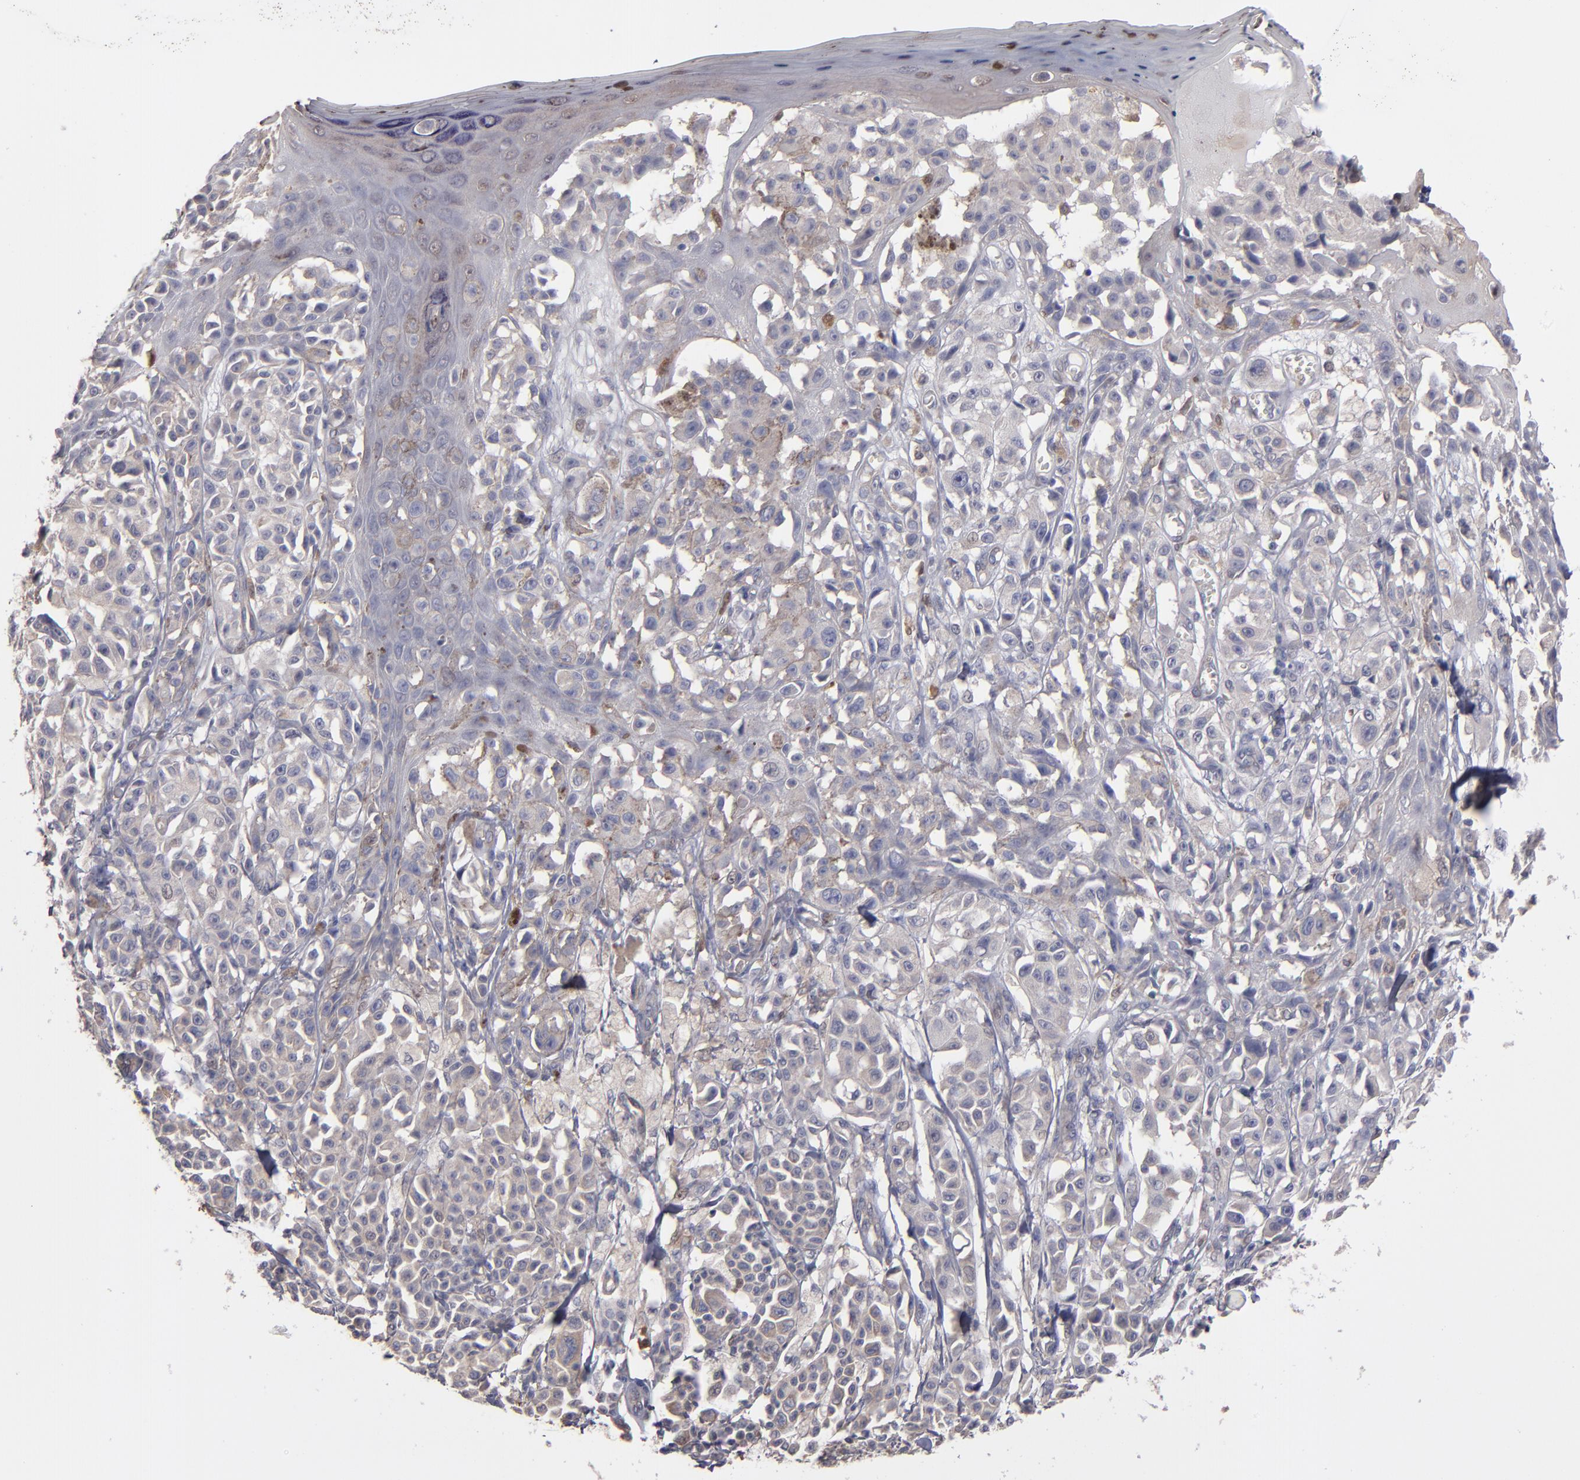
{"staining": {"intensity": "weak", "quantity": ">75%", "location": "cytoplasmic/membranous"}, "tissue": "melanoma", "cell_type": "Tumor cells", "image_type": "cancer", "snomed": [{"axis": "morphology", "description": "Malignant melanoma, NOS"}, {"axis": "topography", "description": "Skin"}], "caption": "Protein analysis of malignant melanoma tissue exhibits weak cytoplasmic/membranous expression in approximately >75% of tumor cells.", "gene": "NDRG2", "patient": {"sex": "female", "age": 38}}